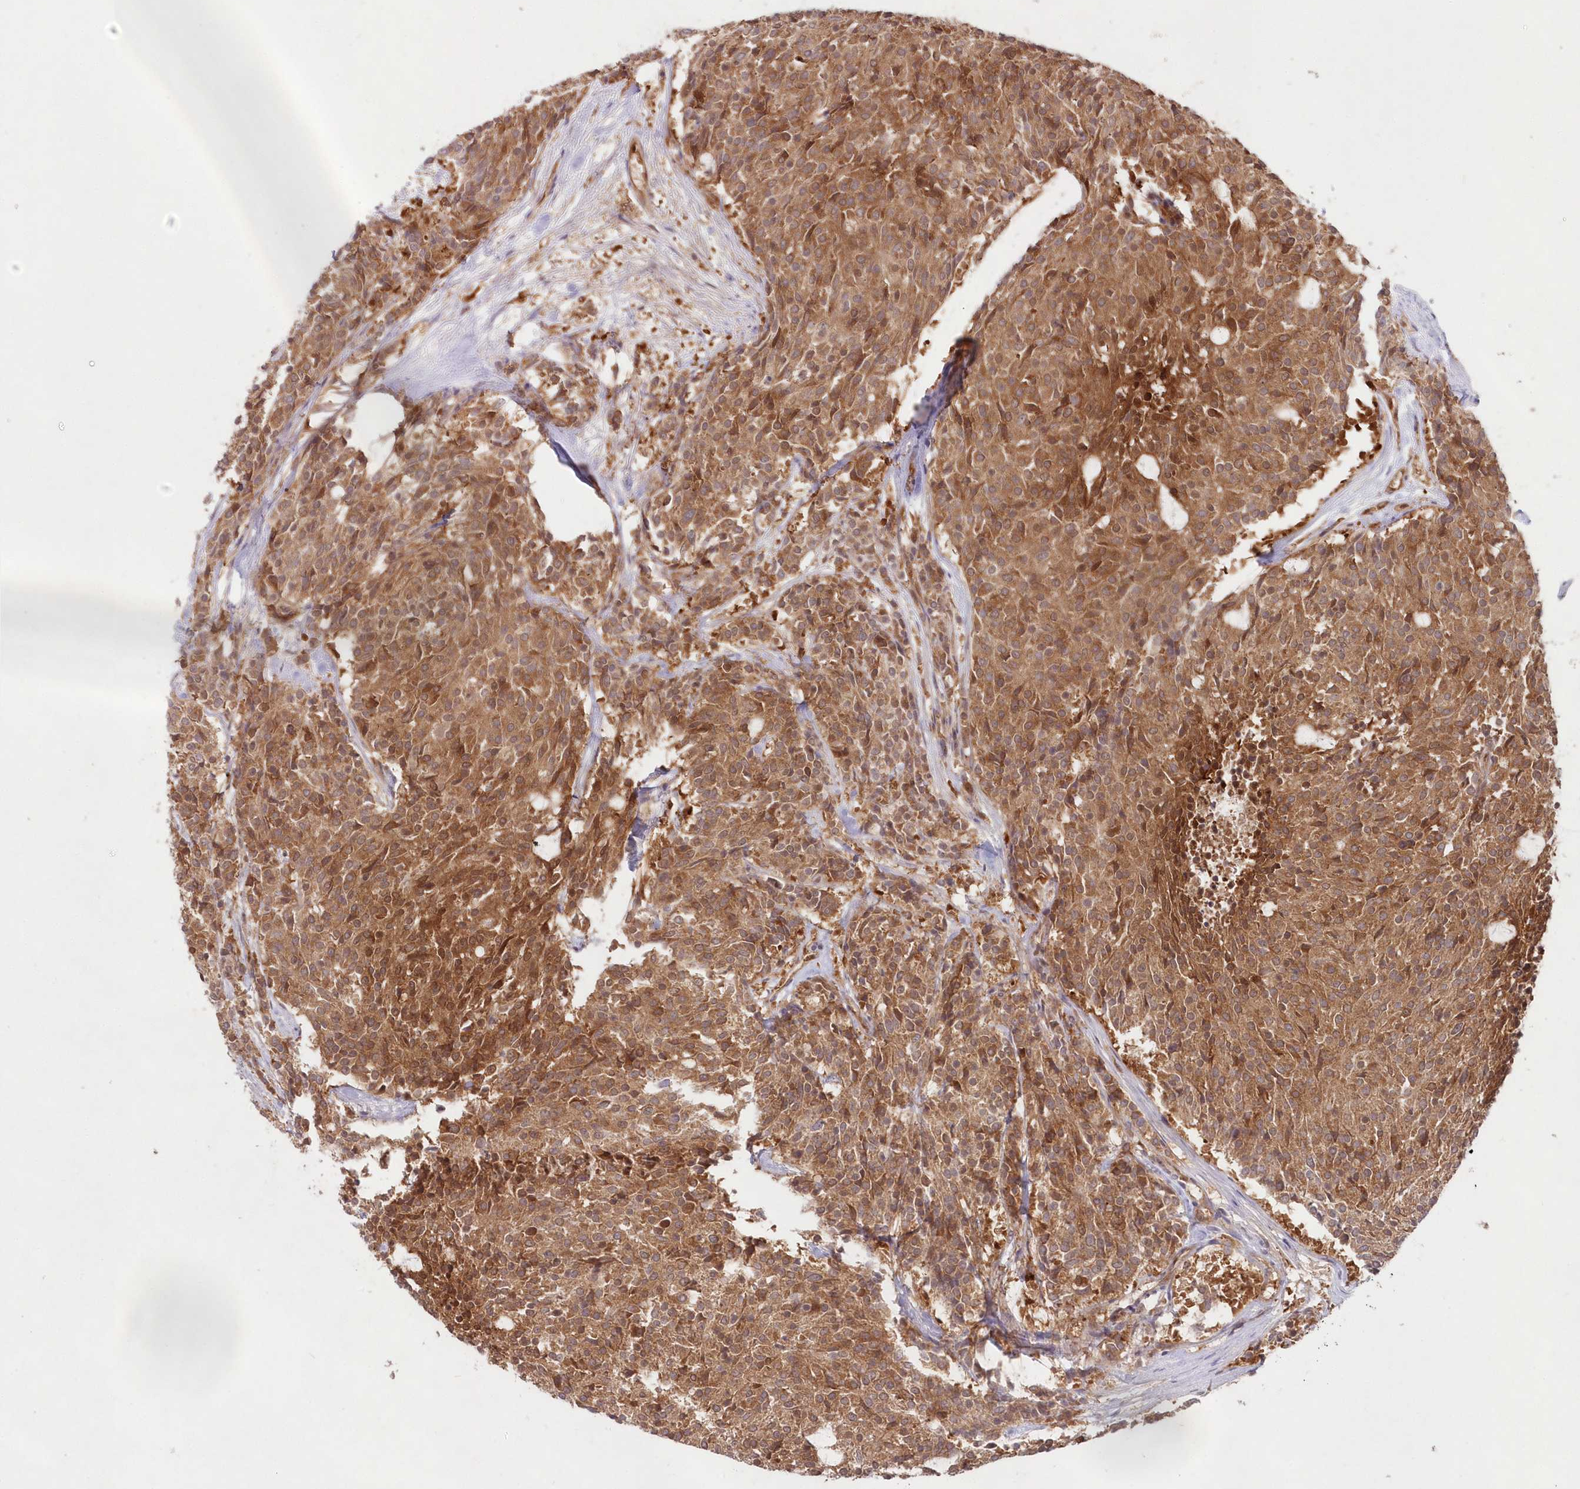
{"staining": {"intensity": "moderate", "quantity": ">75%", "location": "cytoplasmic/membranous"}, "tissue": "carcinoid", "cell_type": "Tumor cells", "image_type": "cancer", "snomed": [{"axis": "morphology", "description": "Carcinoid, malignant, NOS"}, {"axis": "topography", "description": "Pancreas"}], "caption": "About >75% of tumor cells in human carcinoid display moderate cytoplasmic/membranous protein expression as visualized by brown immunohistochemical staining.", "gene": "GBE1", "patient": {"sex": "female", "age": 54}}